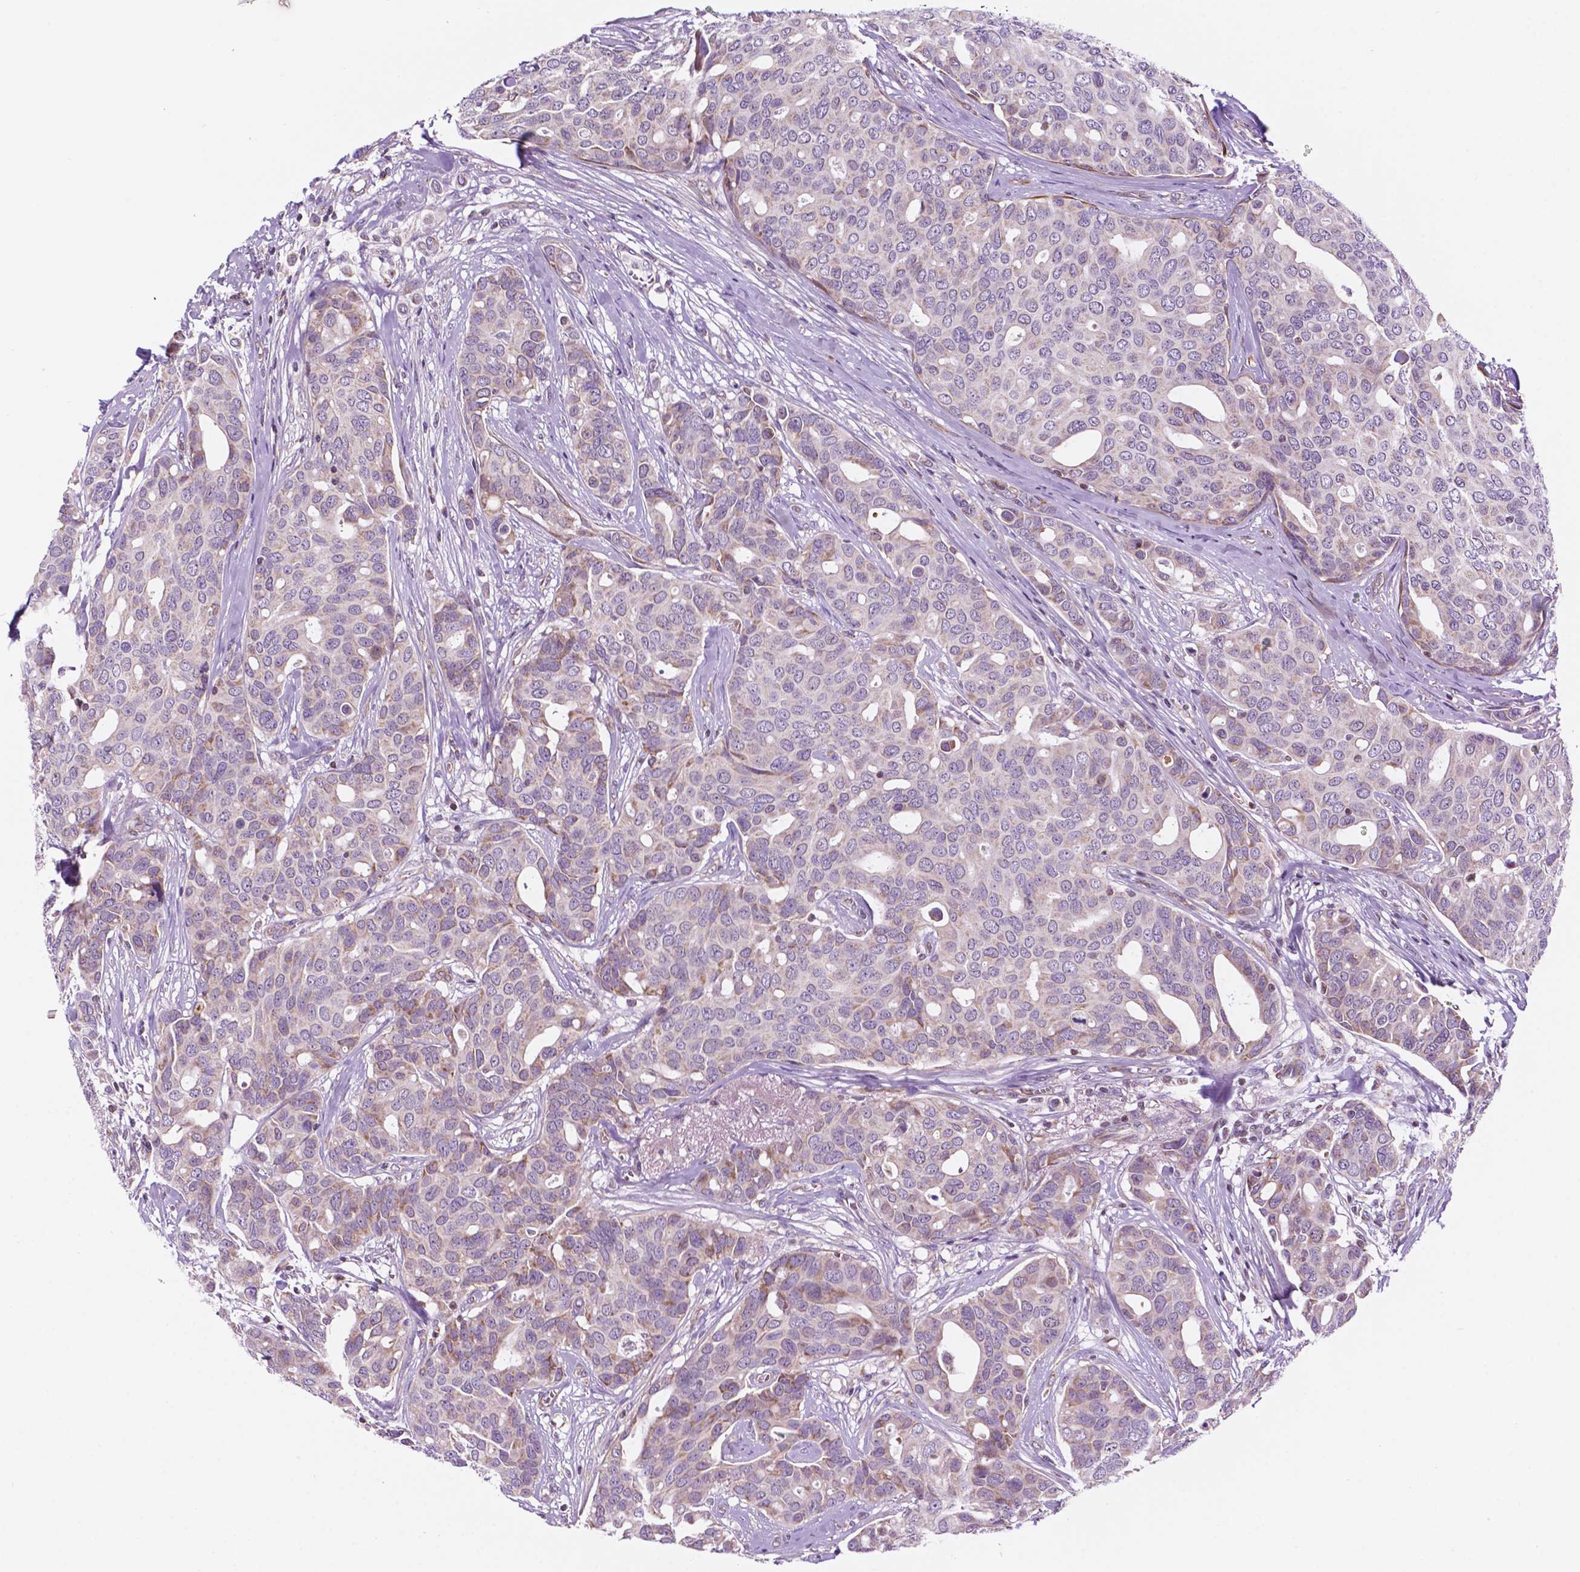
{"staining": {"intensity": "weak", "quantity": "<25%", "location": "cytoplasmic/membranous"}, "tissue": "breast cancer", "cell_type": "Tumor cells", "image_type": "cancer", "snomed": [{"axis": "morphology", "description": "Duct carcinoma"}, {"axis": "topography", "description": "Breast"}], "caption": "IHC photomicrograph of neoplastic tissue: human breast cancer stained with DAB (3,3'-diaminobenzidine) reveals no significant protein expression in tumor cells.", "gene": "GEMIN4", "patient": {"sex": "female", "age": 54}}